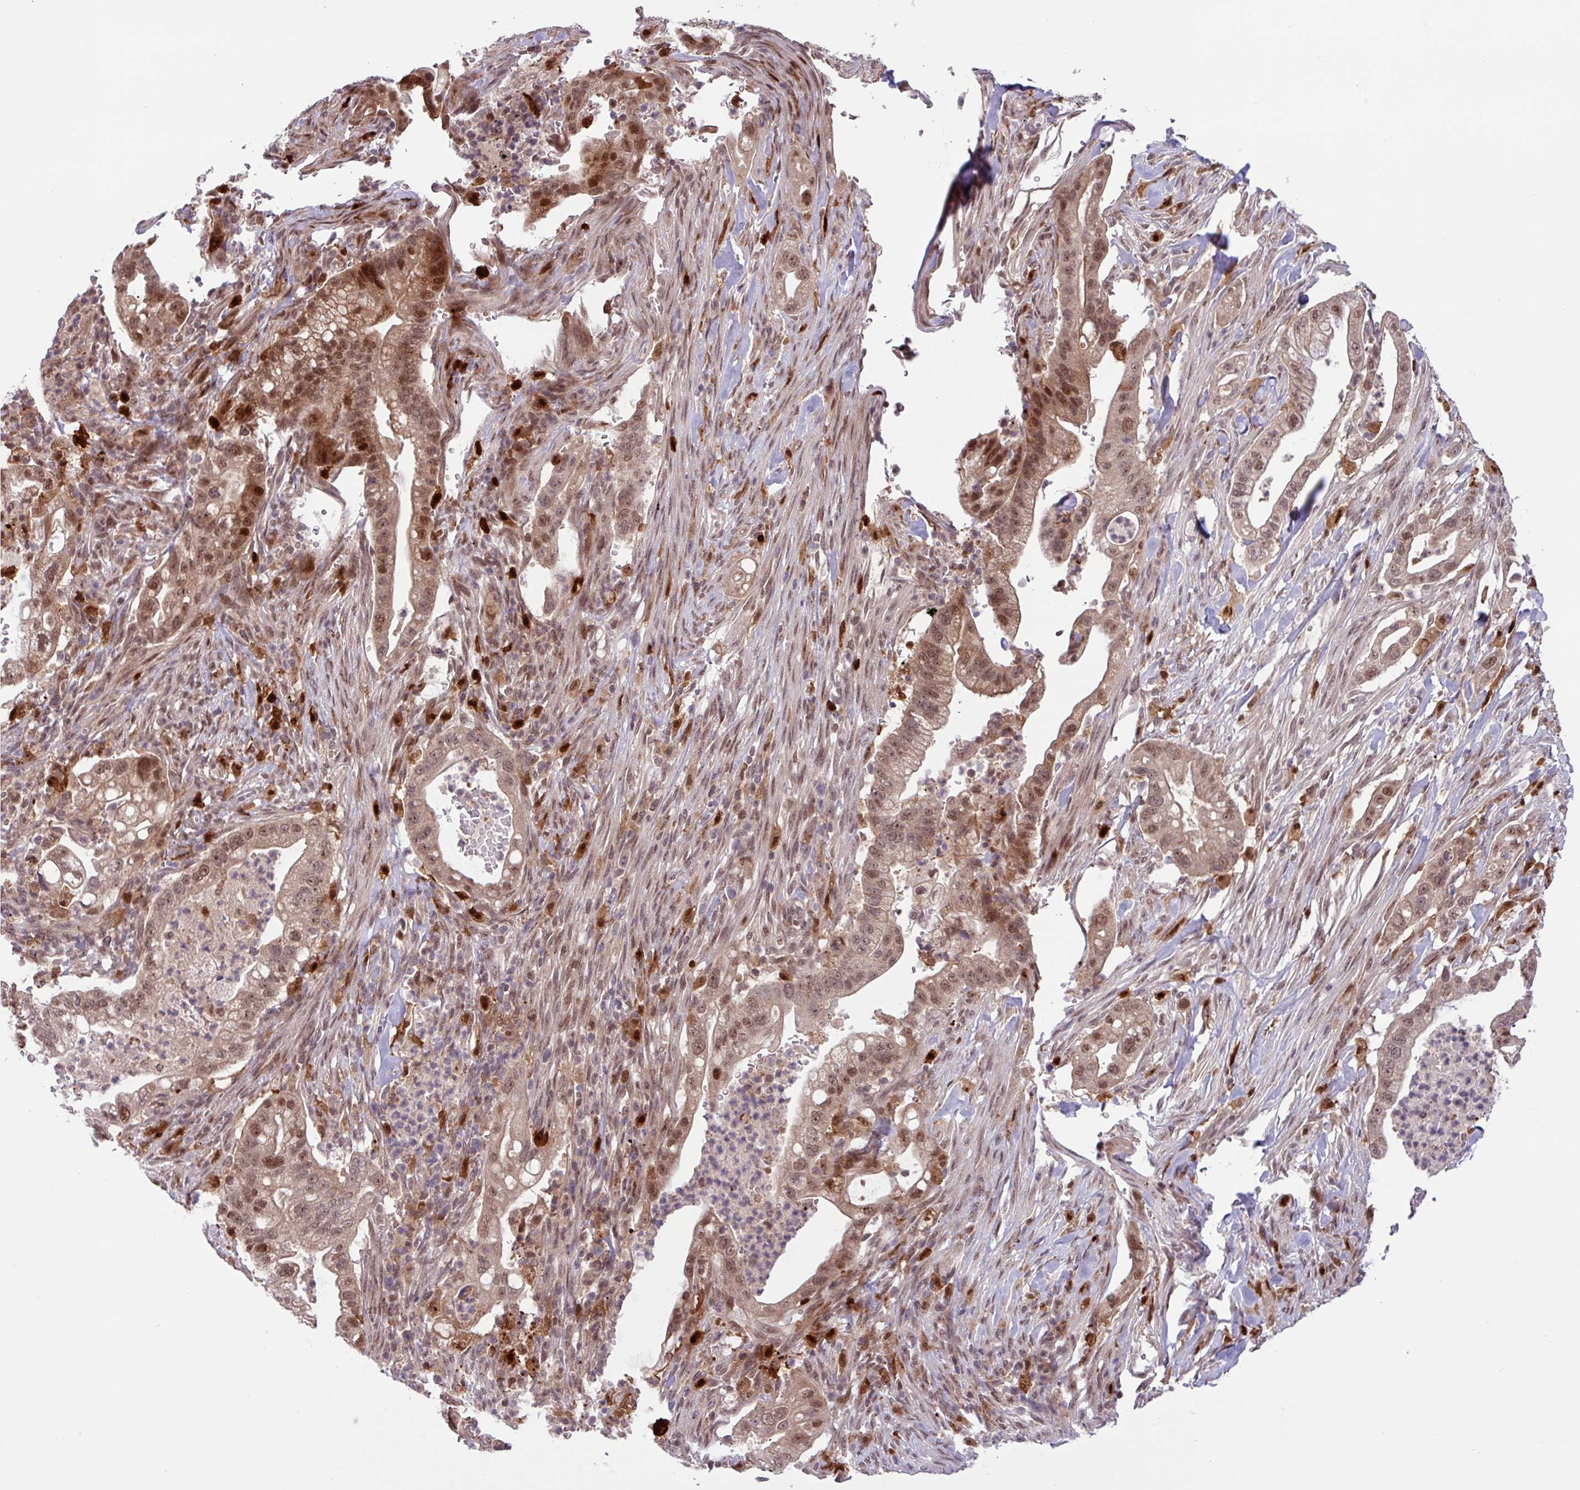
{"staining": {"intensity": "moderate", "quantity": ">75%", "location": "cytoplasmic/membranous,nuclear"}, "tissue": "pancreatic cancer", "cell_type": "Tumor cells", "image_type": "cancer", "snomed": [{"axis": "morphology", "description": "Adenocarcinoma, NOS"}, {"axis": "topography", "description": "Pancreas"}], "caption": "A high-resolution photomicrograph shows immunohistochemistry (IHC) staining of pancreatic cancer, which displays moderate cytoplasmic/membranous and nuclear staining in about >75% of tumor cells.", "gene": "BRD3", "patient": {"sex": "male", "age": 44}}